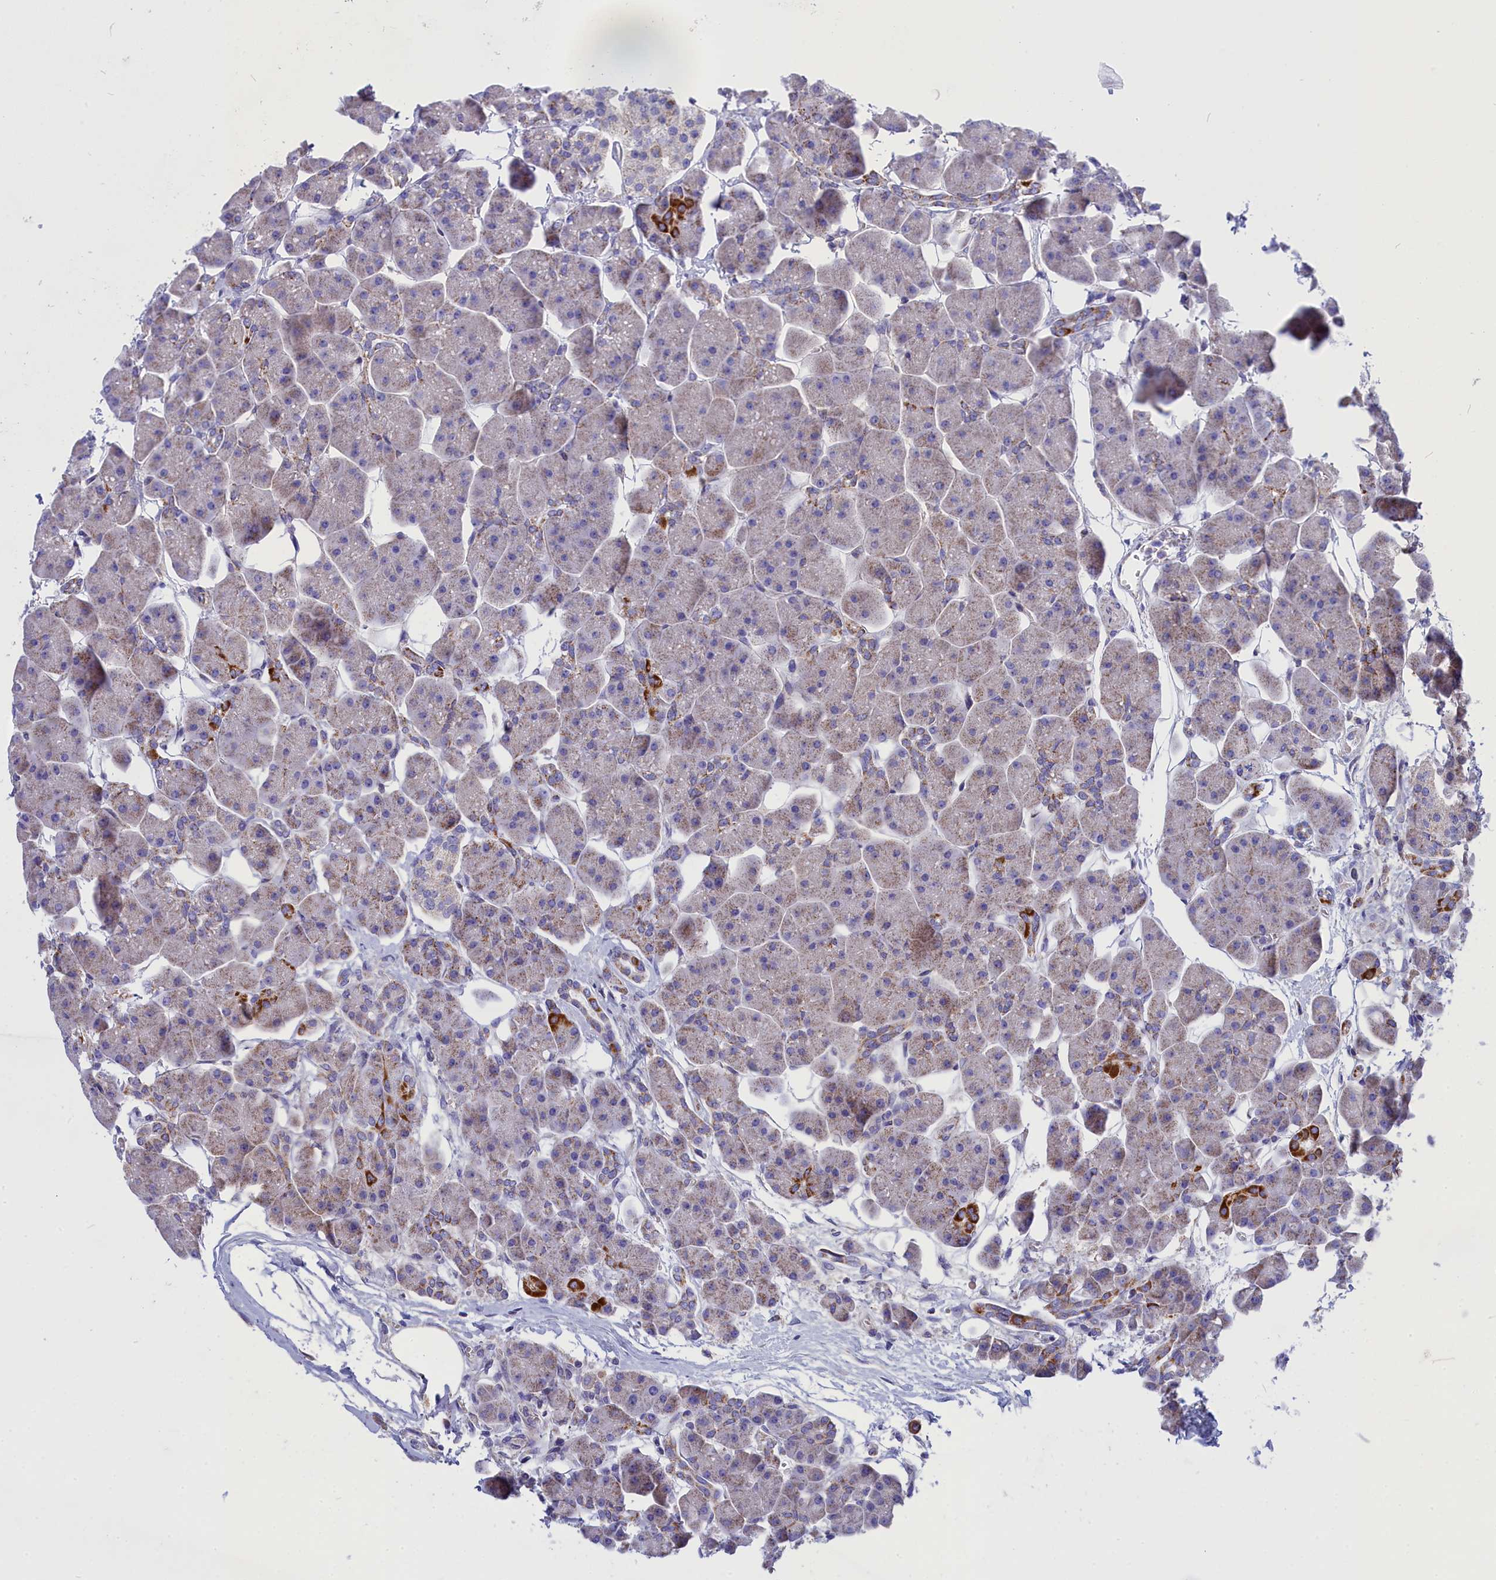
{"staining": {"intensity": "strong", "quantity": "<25%", "location": "cytoplasmic/membranous"}, "tissue": "pancreas", "cell_type": "Exocrine glandular cells", "image_type": "normal", "snomed": [{"axis": "morphology", "description": "Normal tissue, NOS"}, {"axis": "topography", "description": "Pancreas"}], "caption": "A brown stain highlights strong cytoplasmic/membranous positivity of a protein in exocrine glandular cells of unremarkable pancreas.", "gene": "CCRL2", "patient": {"sex": "male", "age": 66}}